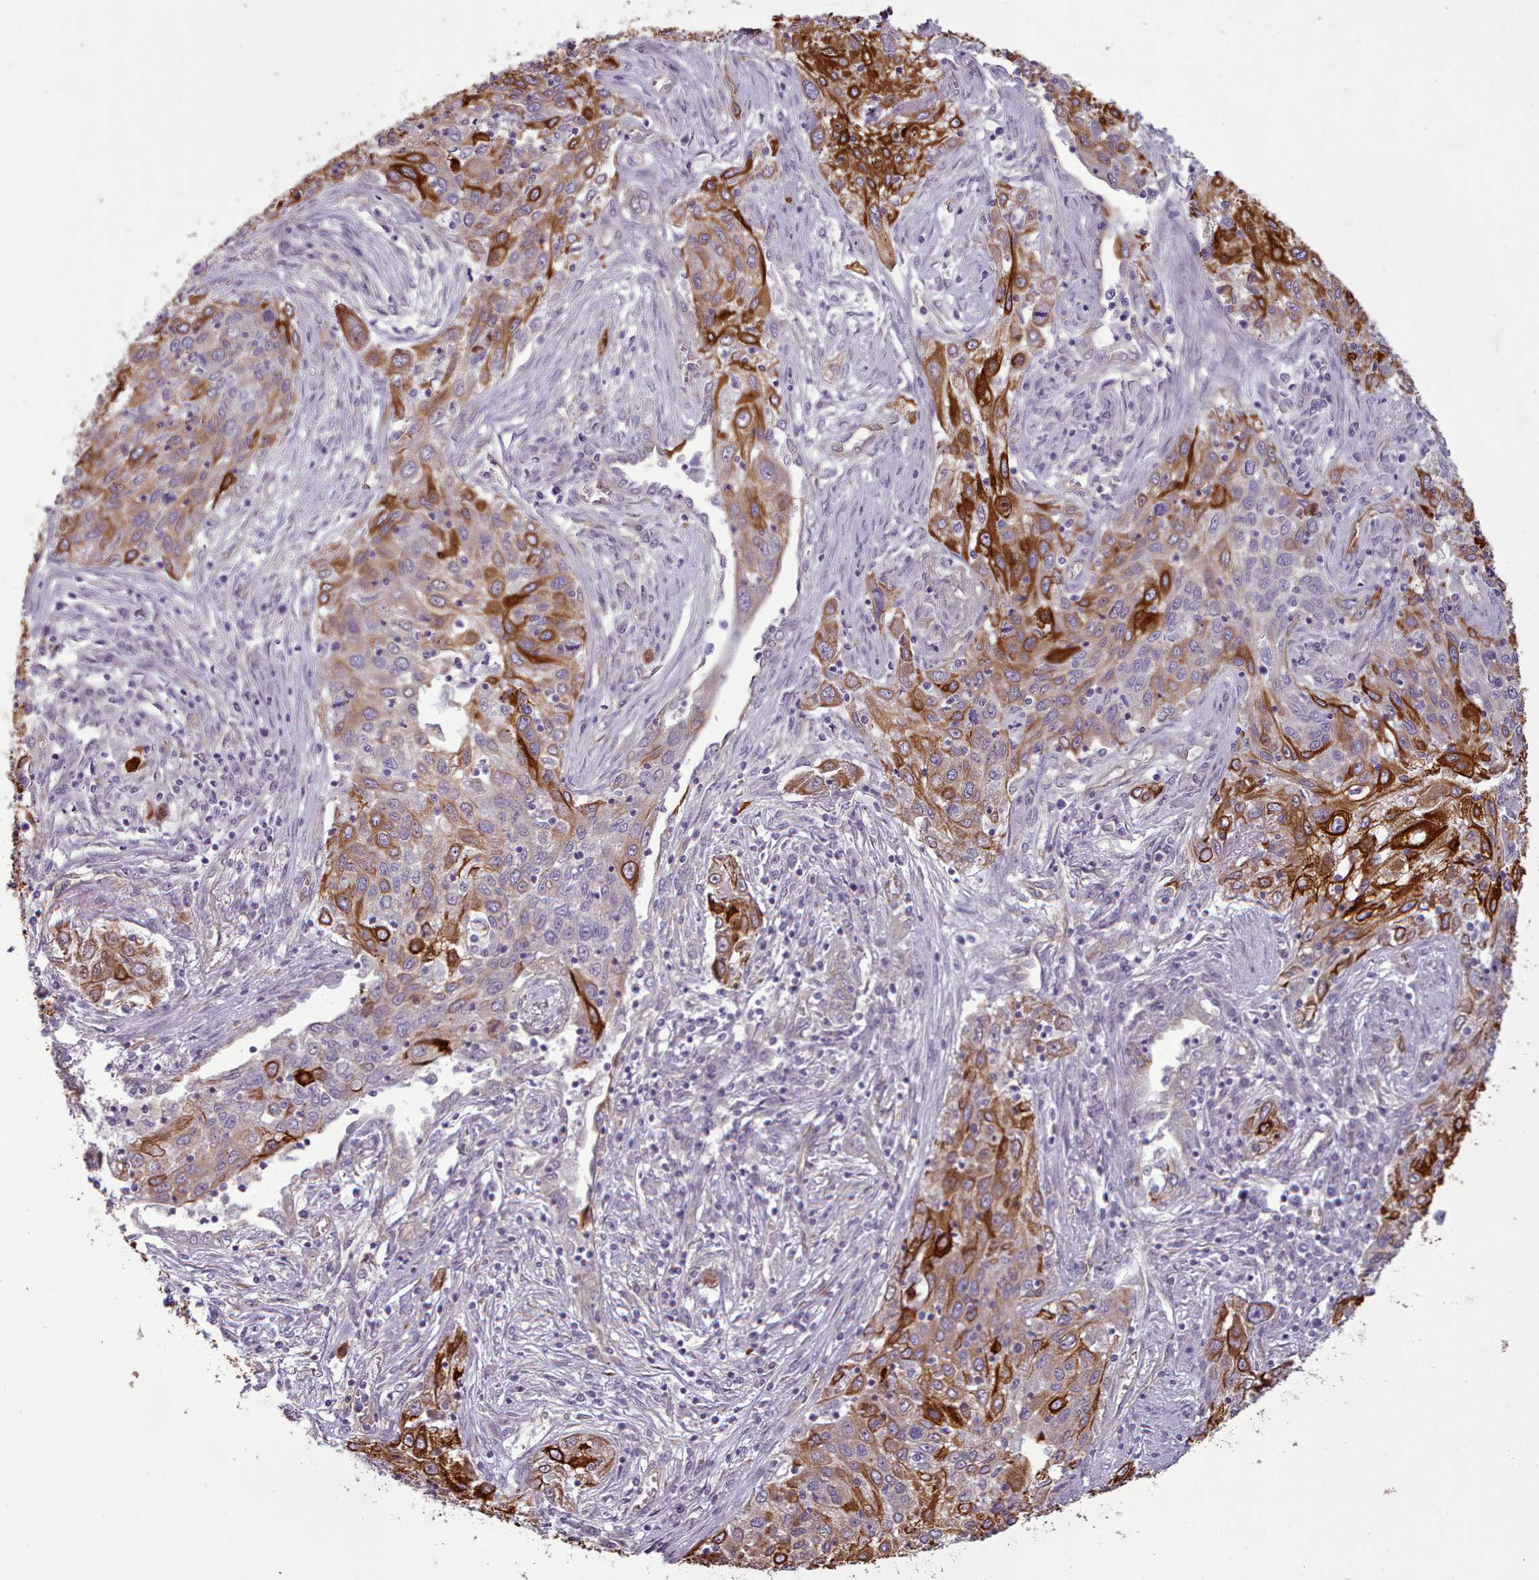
{"staining": {"intensity": "strong", "quantity": ">75%", "location": "cytoplasmic/membranous"}, "tissue": "lung cancer", "cell_type": "Tumor cells", "image_type": "cancer", "snomed": [{"axis": "morphology", "description": "Squamous cell carcinoma, NOS"}, {"axis": "topography", "description": "Lung"}], "caption": "Lung squamous cell carcinoma tissue exhibits strong cytoplasmic/membranous positivity in about >75% of tumor cells Nuclei are stained in blue.", "gene": "PLD4", "patient": {"sex": "female", "age": 69}}